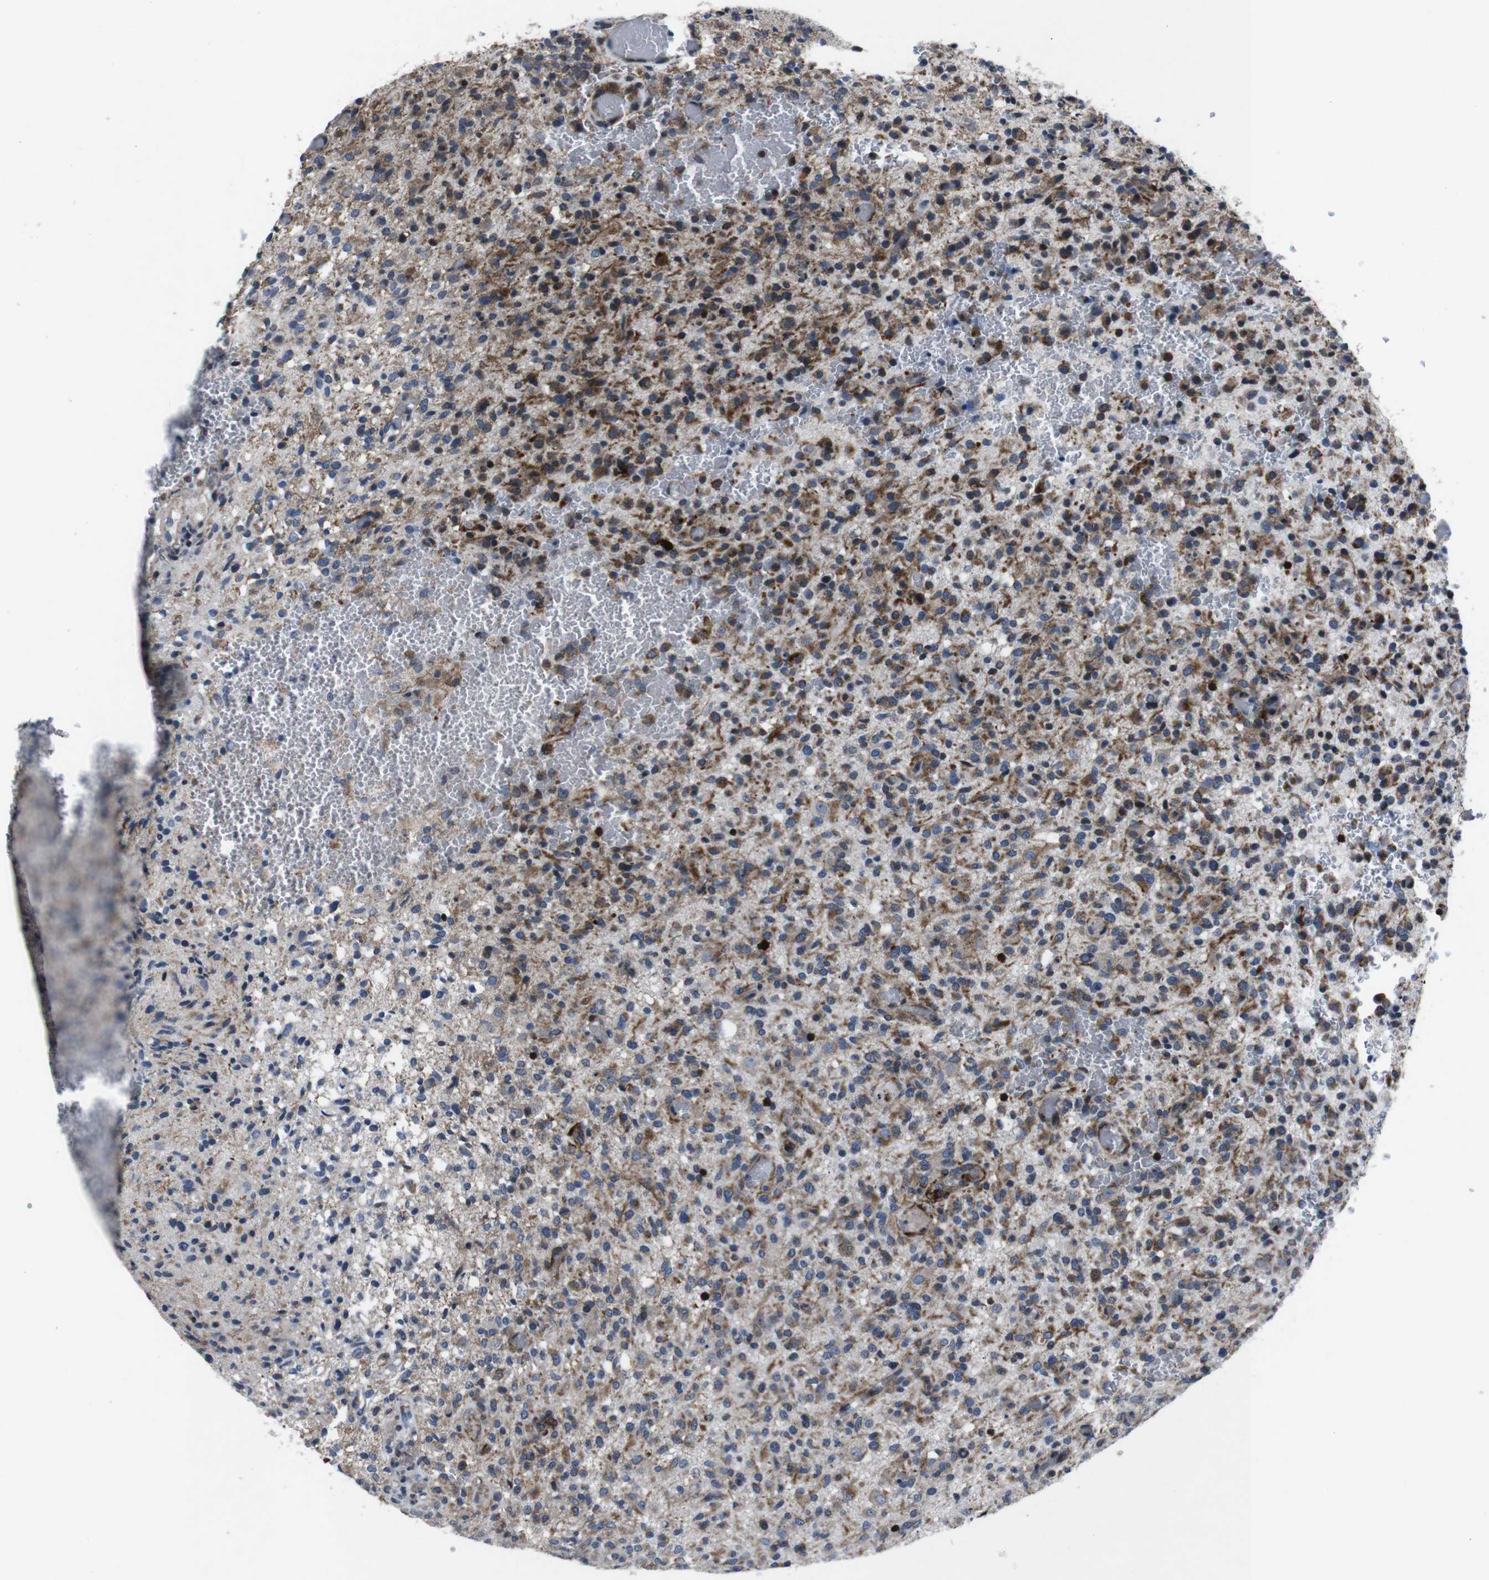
{"staining": {"intensity": "moderate", "quantity": ">75%", "location": "cytoplasmic/membranous"}, "tissue": "glioma", "cell_type": "Tumor cells", "image_type": "cancer", "snomed": [{"axis": "morphology", "description": "Glioma, malignant, High grade"}, {"axis": "topography", "description": "Brain"}], "caption": "This micrograph demonstrates IHC staining of human malignant glioma (high-grade), with medium moderate cytoplasmic/membranous expression in about >75% of tumor cells.", "gene": "STAT4", "patient": {"sex": "male", "age": 71}}